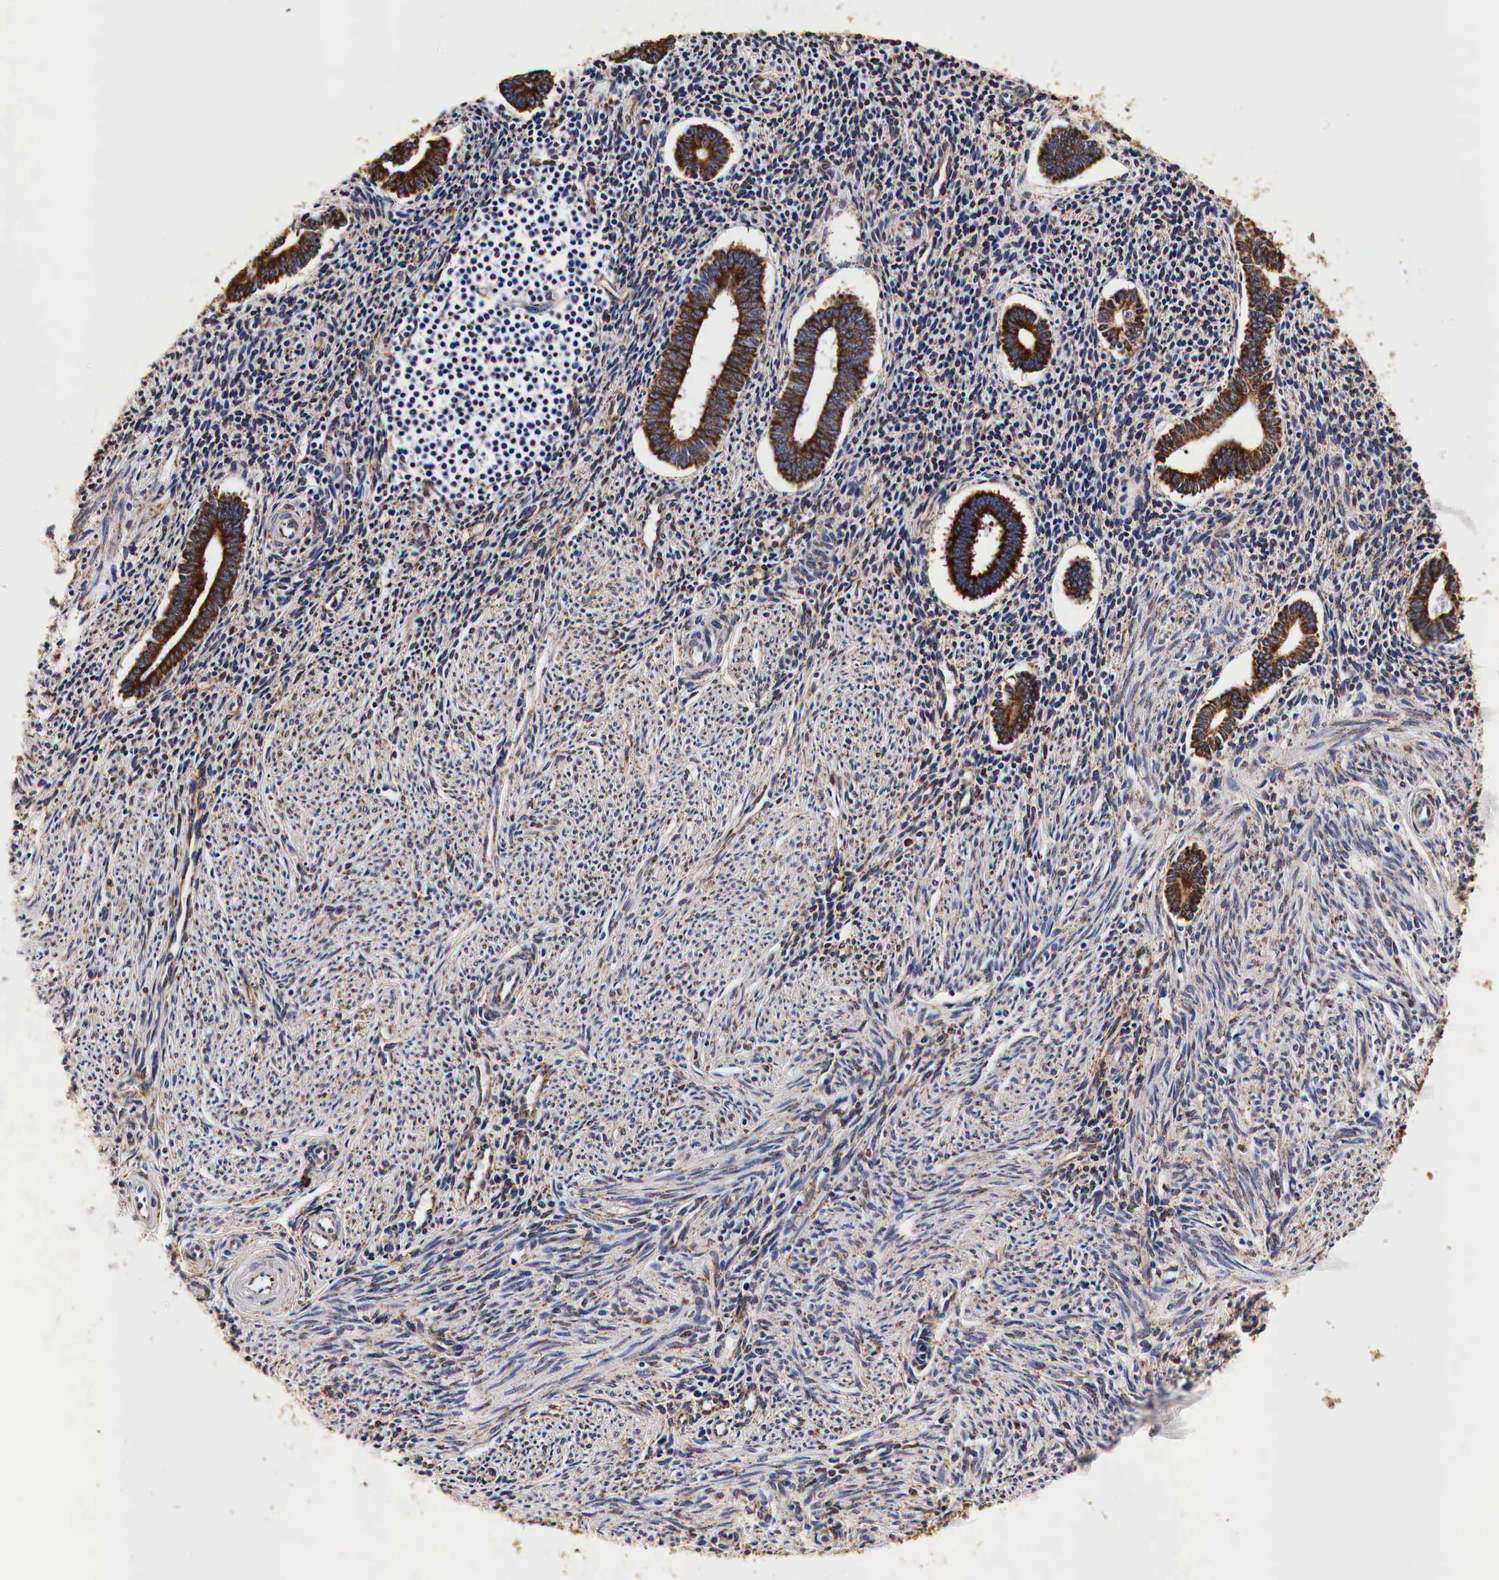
{"staining": {"intensity": "moderate", "quantity": ">75%", "location": "cytoplasmic/membranous"}, "tissue": "endometrium", "cell_type": "Cells in endometrial stroma", "image_type": "normal", "snomed": [{"axis": "morphology", "description": "Normal tissue, NOS"}, {"axis": "topography", "description": "Endometrium"}], "caption": "The micrograph shows immunohistochemical staining of unremarkable endometrium. There is moderate cytoplasmic/membranous positivity is seen in approximately >75% of cells in endometrial stroma.", "gene": "CKAP4", "patient": {"sex": "female", "age": 52}}